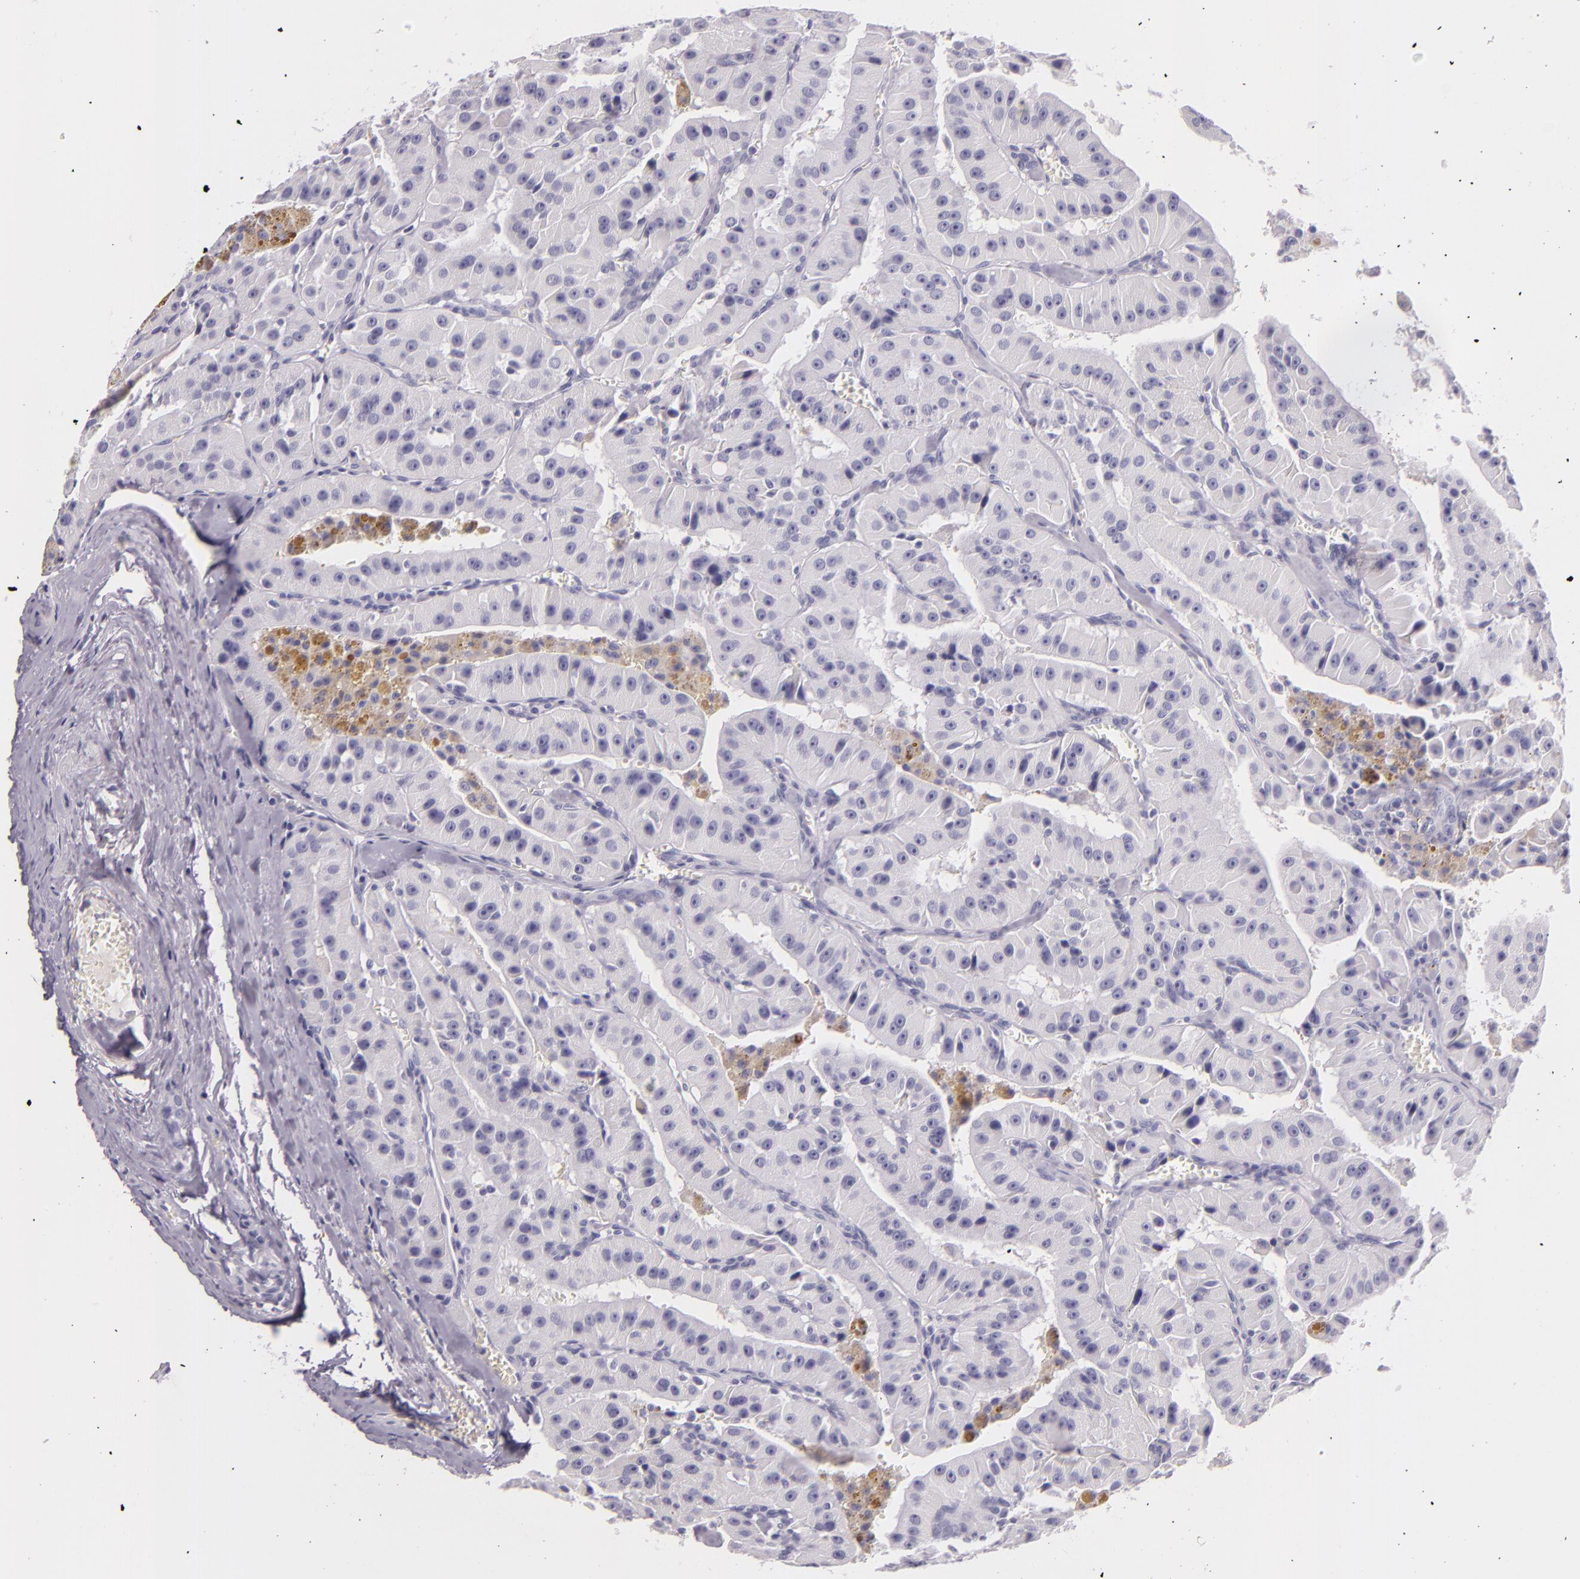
{"staining": {"intensity": "negative", "quantity": "none", "location": "none"}, "tissue": "thyroid cancer", "cell_type": "Tumor cells", "image_type": "cancer", "snomed": [{"axis": "morphology", "description": "Carcinoma, NOS"}, {"axis": "topography", "description": "Thyroid gland"}], "caption": "This is an immunohistochemistry (IHC) photomicrograph of thyroid cancer (carcinoma). There is no positivity in tumor cells.", "gene": "DLG4", "patient": {"sex": "male", "age": 76}}